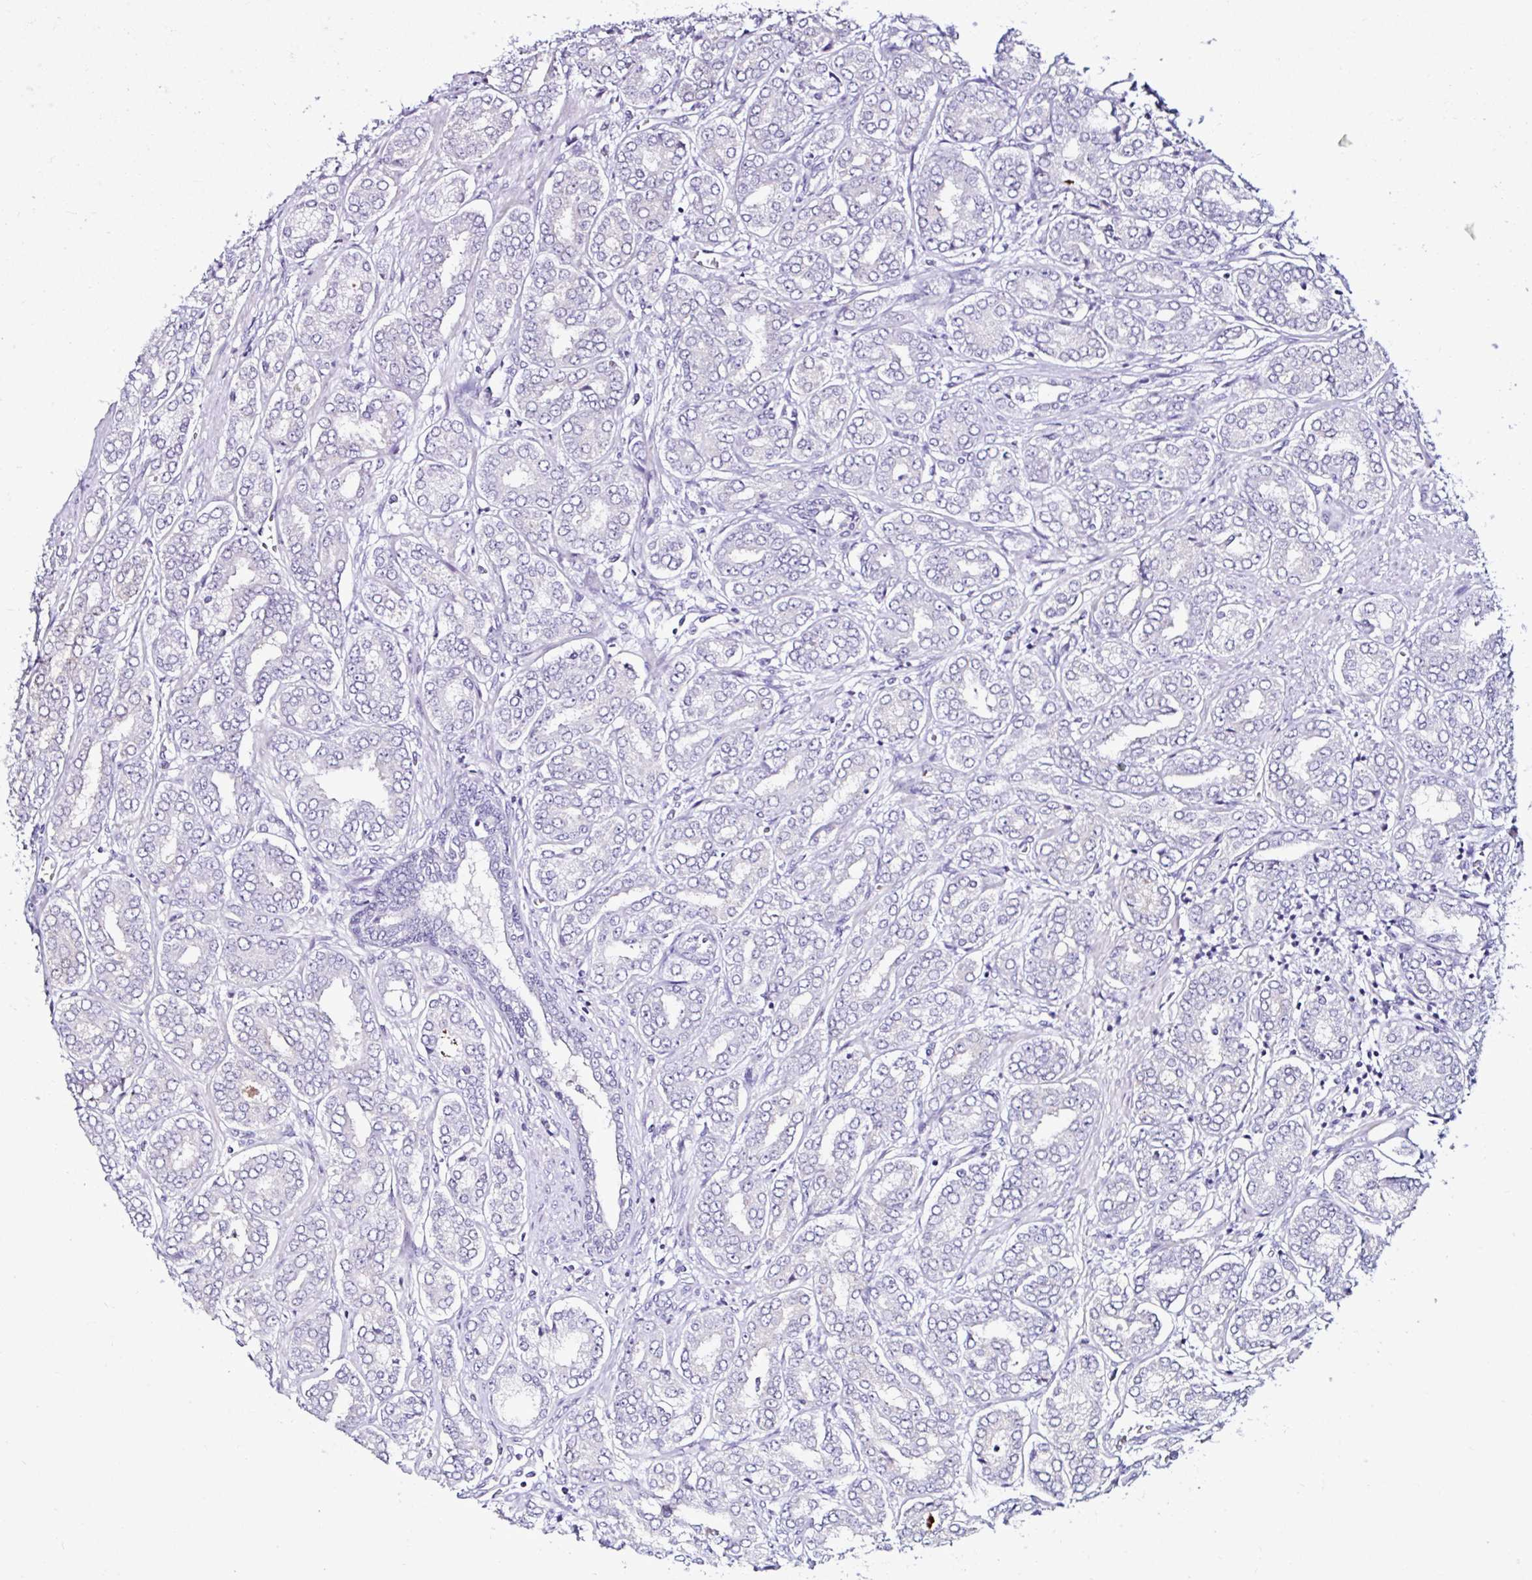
{"staining": {"intensity": "negative", "quantity": "none", "location": "none"}, "tissue": "prostate cancer", "cell_type": "Tumor cells", "image_type": "cancer", "snomed": [{"axis": "morphology", "description": "Adenocarcinoma, High grade"}, {"axis": "topography", "description": "Prostate"}], "caption": "Prostate cancer (high-grade adenocarcinoma) was stained to show a protein in brown. There is no significant staining in tumor cells. Nuclei are stained in blue.", "gene": "FAM153A", "patient": {"sex": "male", "age": 72}}